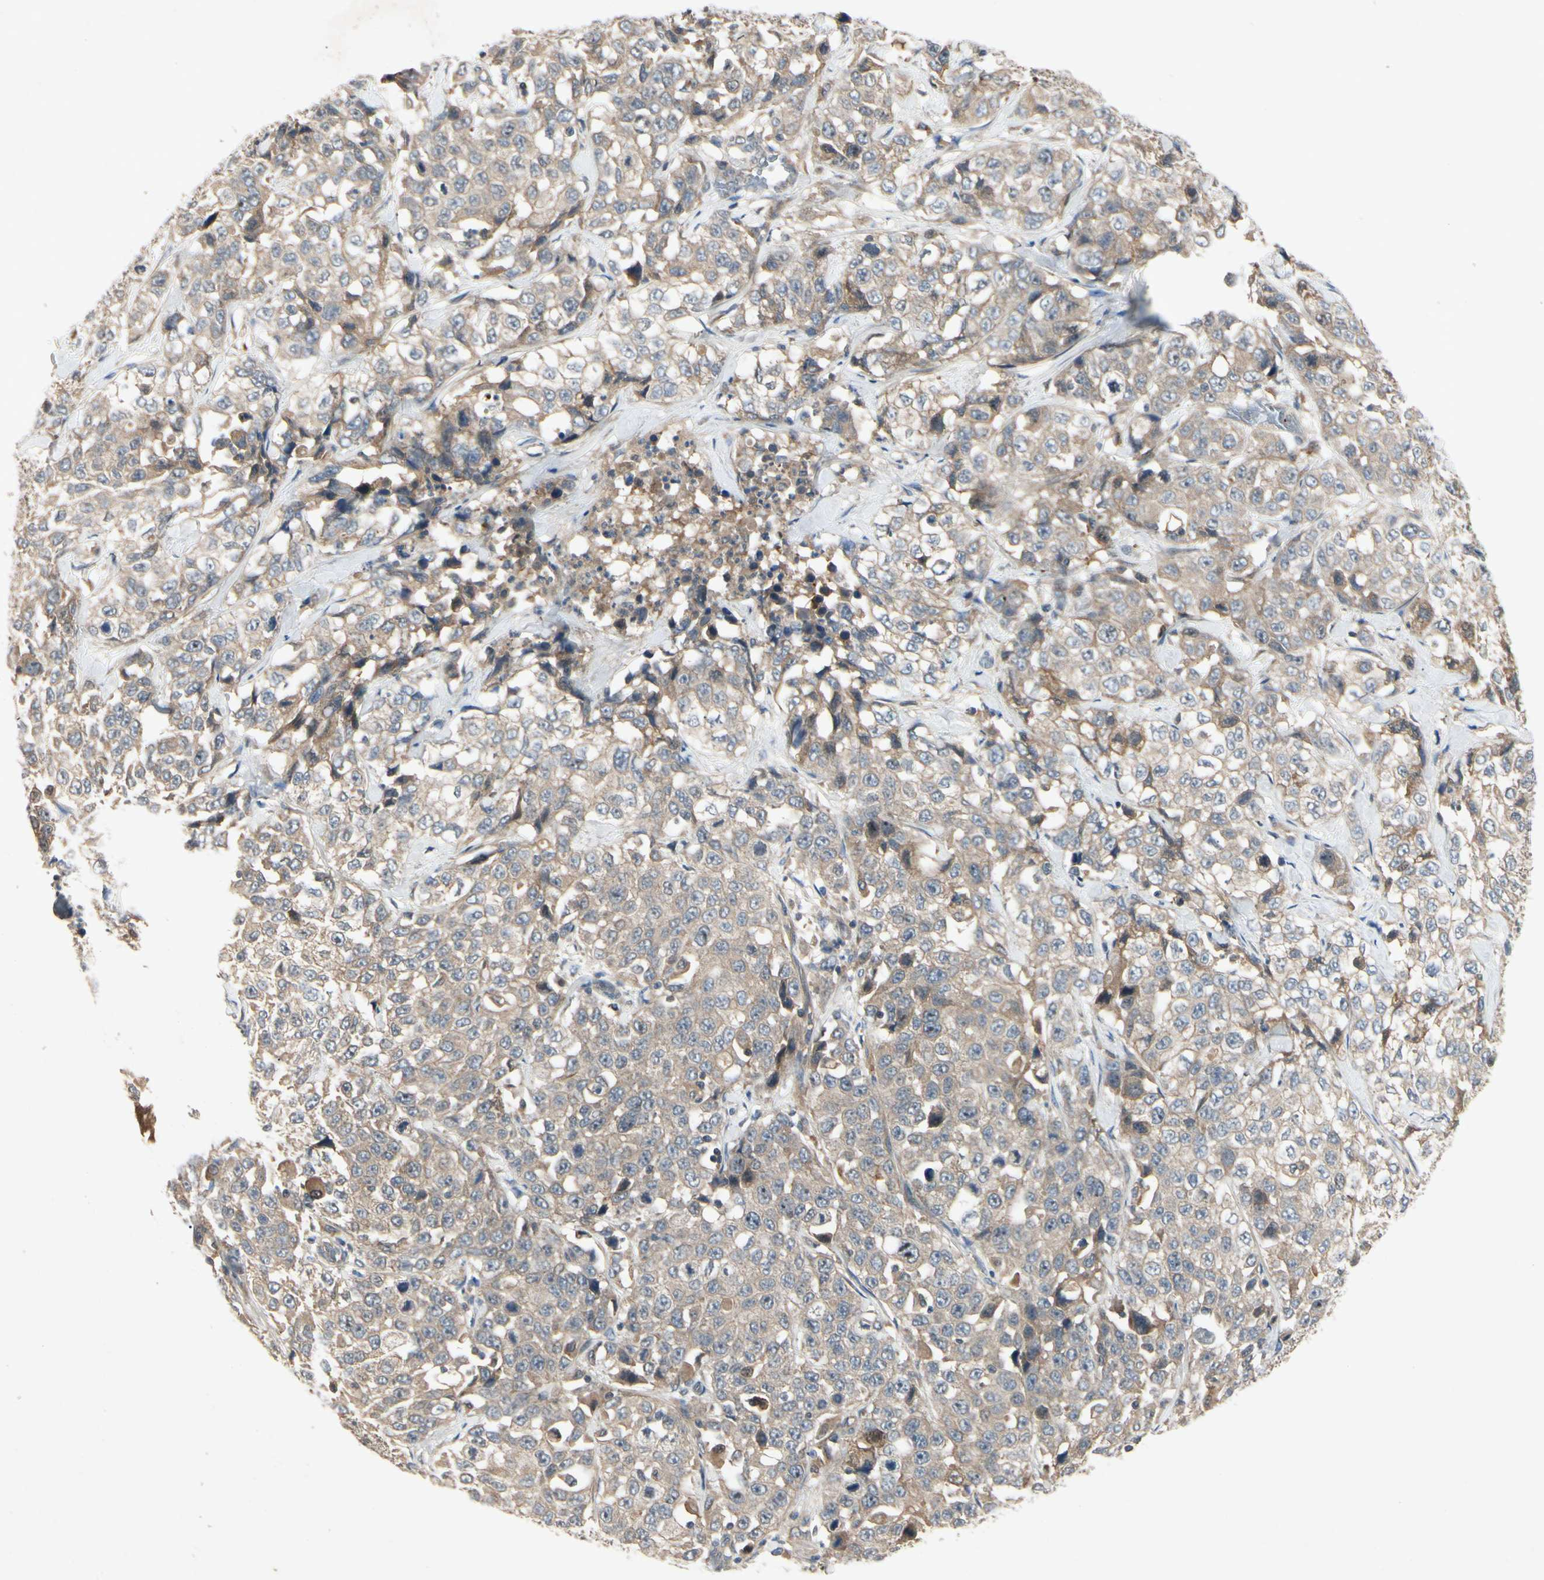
{"staining": {"intensity": "moderate", "quantity": ">75%", "location": "cytoplasmic/membranous"}, "tissue": "stomach cancer", "cell_type": "Tumor cells", "image_type": "cancer", "snomed": [{"axis": "morphology", "description": "Normal tissue, NOS"}, {"axis": "morphology", "description": "Adenocarcinoma, NOS"}, {"axis": "topography", "description": "Stomach"}], "caption": "An immunohistochemistry (IHC) histopathology image of neoplastic tissue is shown. Protein staining in brown highlights moderate cytoplasmic/membranous positivity in stomach cancer within tumor cells.", "gene": "RNF14", "patient": {"sex": "male", "age": 48}}